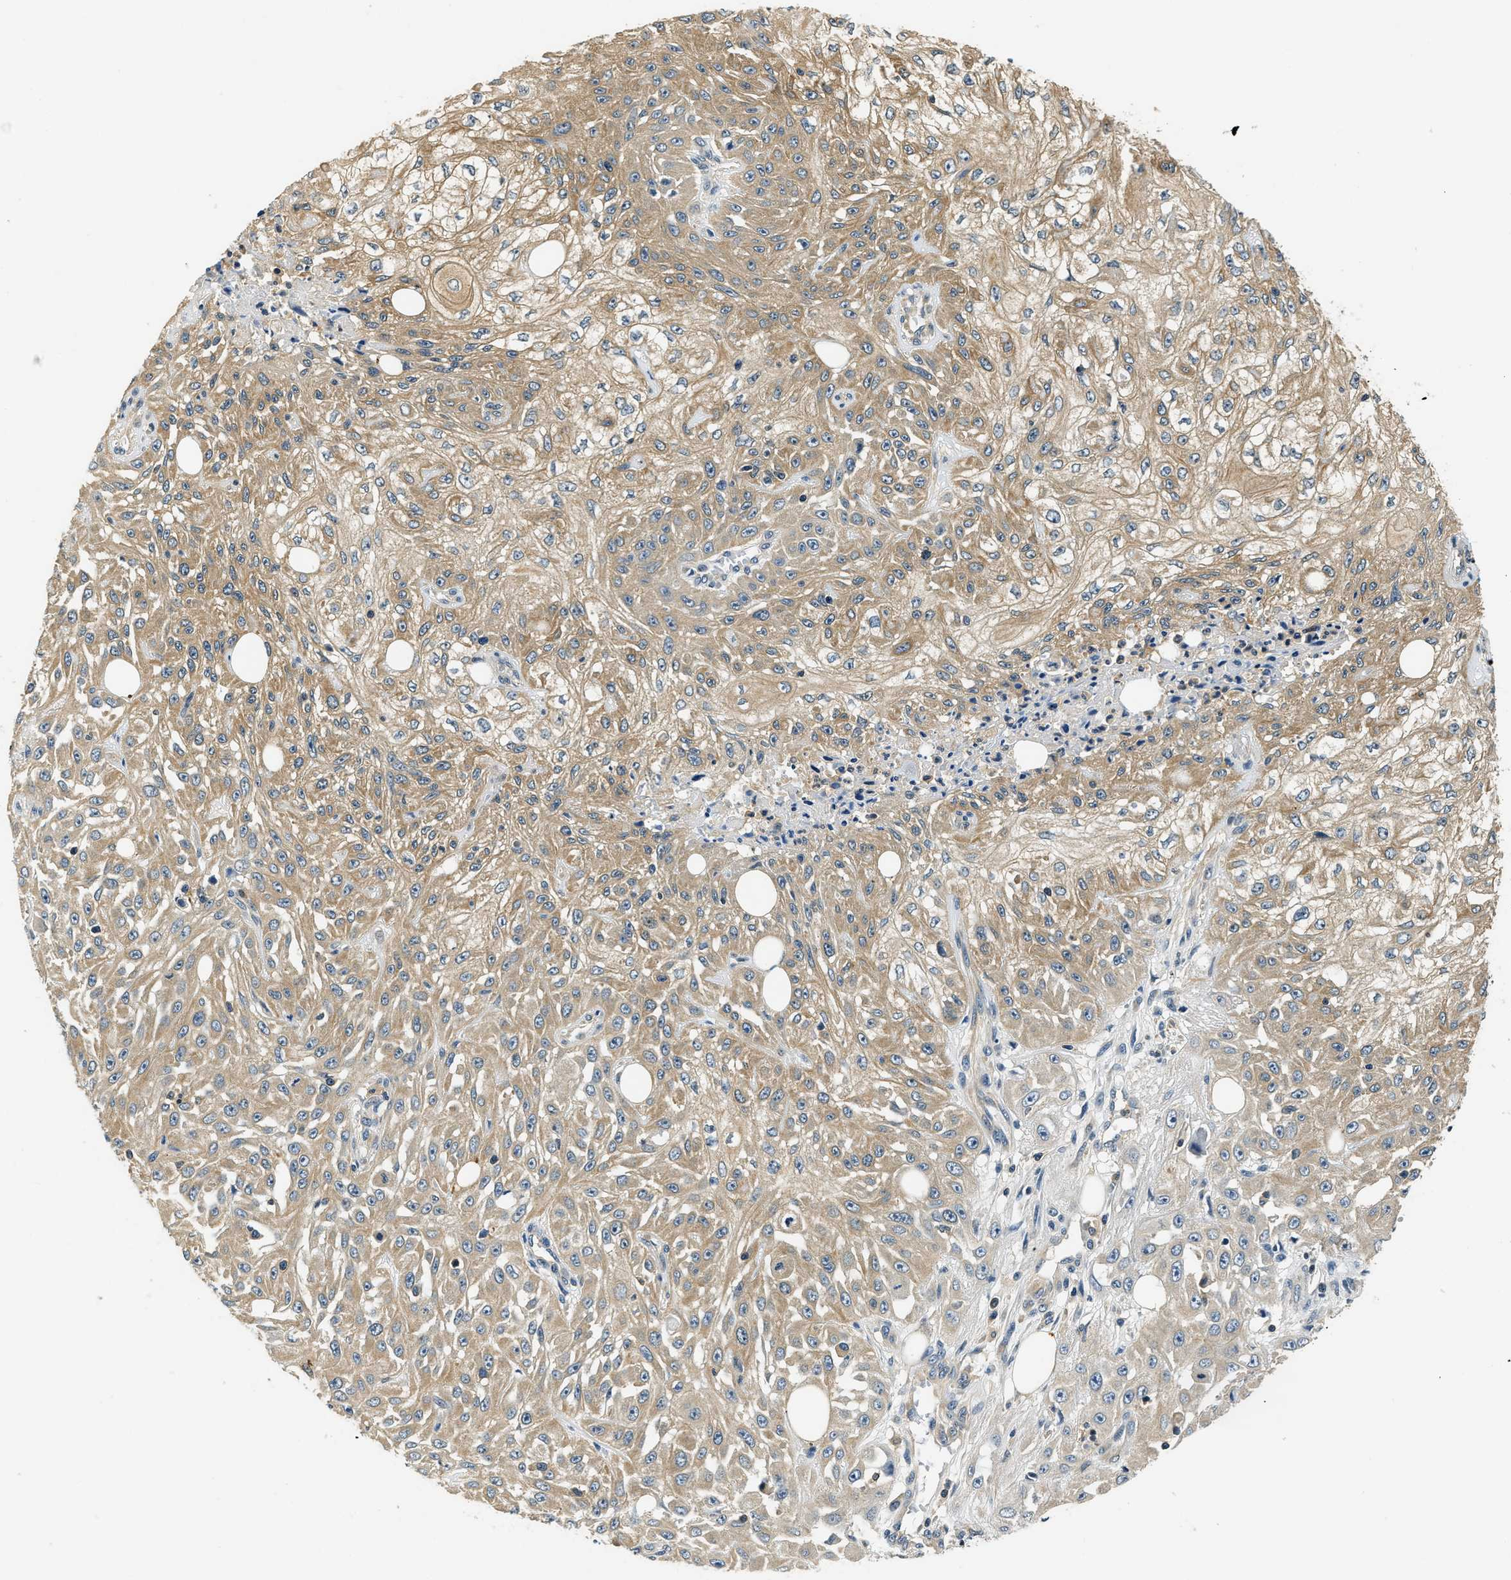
{"staining": {"intensity": "weak", "quantity": ">75%", "location": "cytoplasmic/membranous"}, "tissue": "skin cancer", "cell_type": "Tumor cells", "image_type": "cancer", "snomed": [{"axis": "morphology", "description": "Squamous cell carcinoma, NOS"}, {"axis": "morphology", "description": "Squamous cell carcinoma, metastatic, NOS"}, {"axis": "topography", "description": "Skin"}, {"axis": "topography", "description": "Lymph node"}], "caption": "Protein staining of skin cancer (metastatic squamous cell carcinoma) tissue exhibits weak cytoplasmic/membranous expression in about >75% of tumor cells.", "gene": "RESF1", "patient": {"sex": "male", "age": 75}}